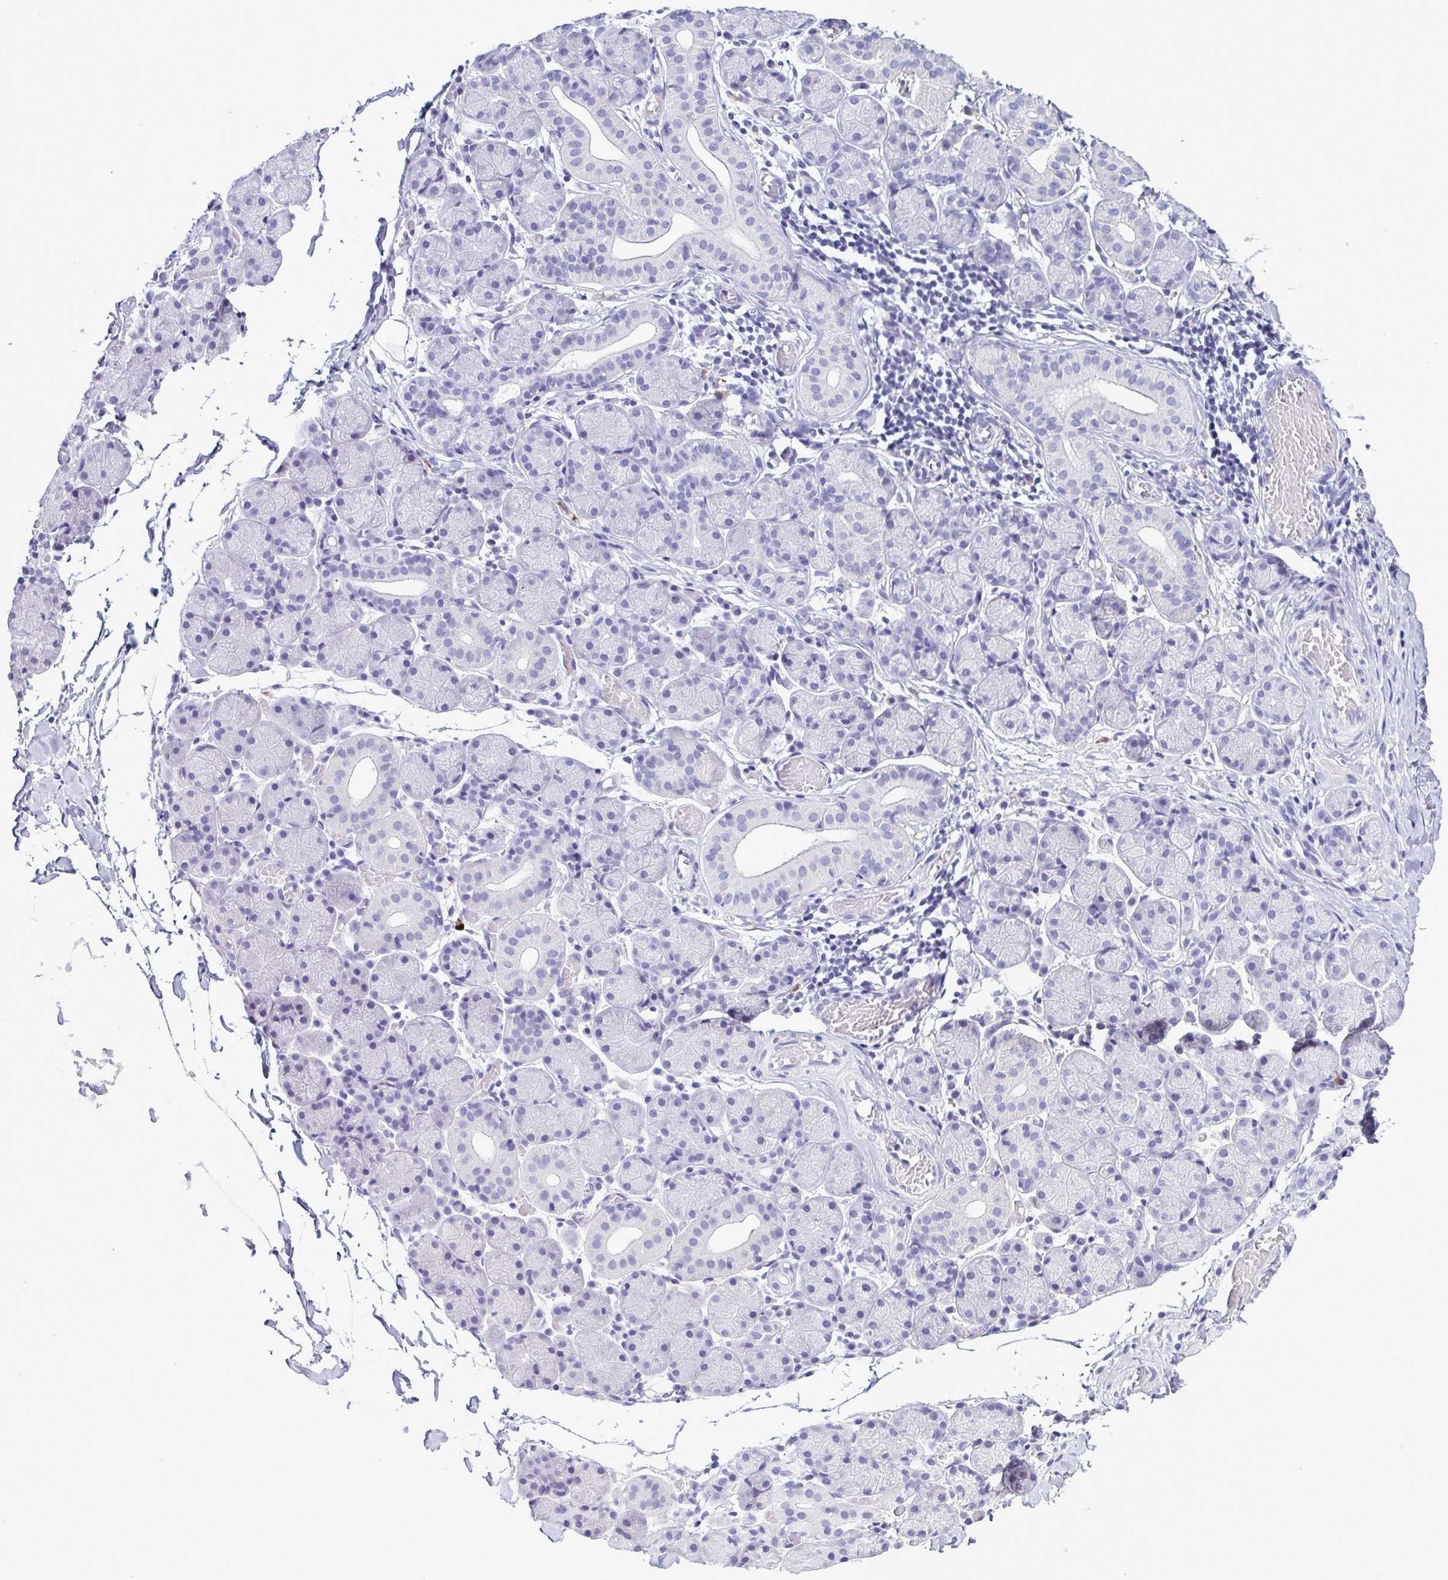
{"staining": {"intensity": "negative", "quantity": "none", "location": "none"}, "tissue": "salivary gland", "cell_type": "Glandular cells", "image_type": "normal", "snomed": [{"axis": "morphology", "description": "Normal tissue, NOS"}, {"axis": "topography", "description": "Salivary gland"}], "caption": "Glandular cells are negative for protein expression in unremarkable human salivary gland.", "gene": "INAFM1", "patient": {"sex": "female", "age": 24}}